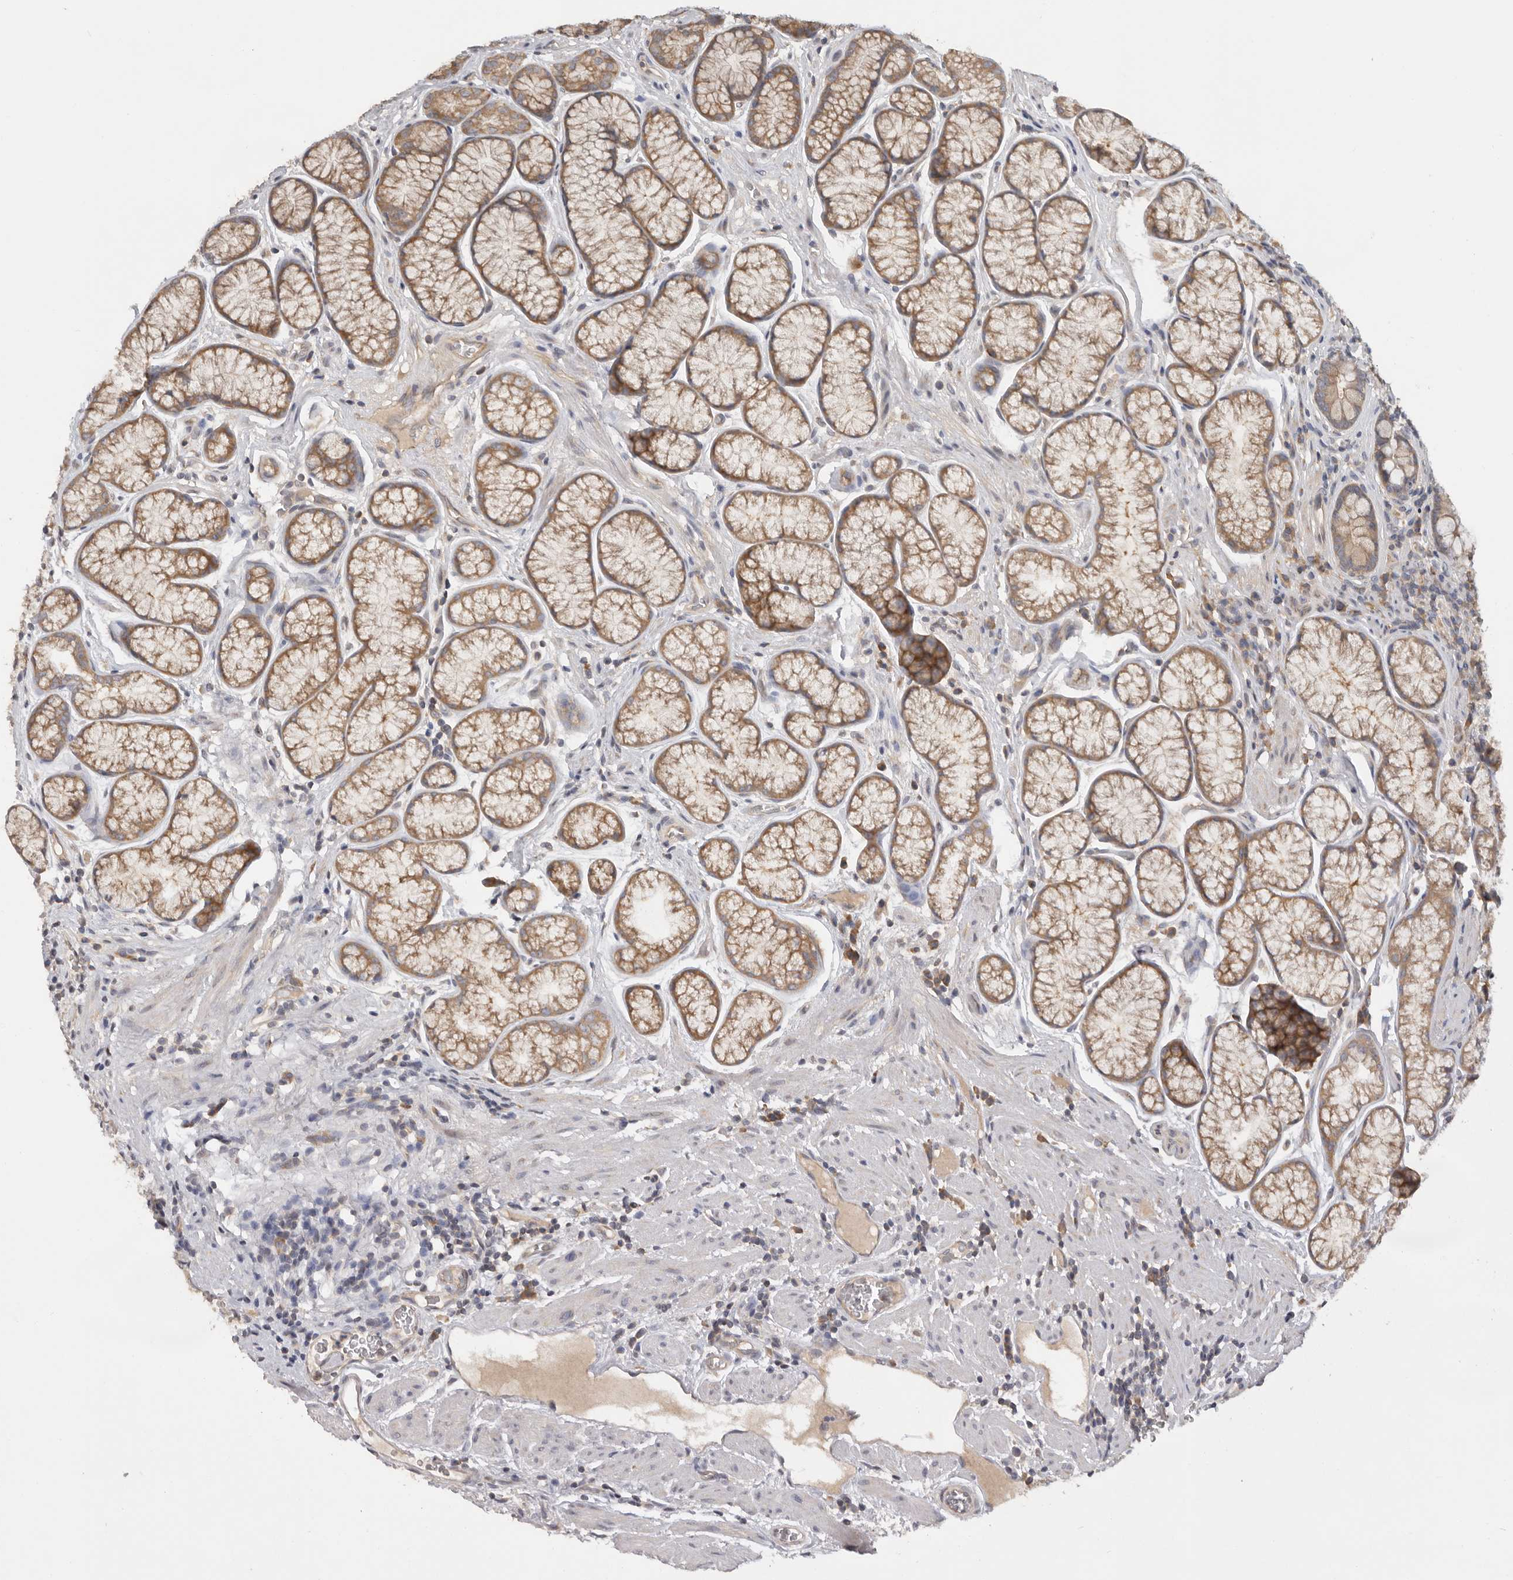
{"staining": {"intensity": "moderate", "quantity": ">75%", "location": "cytoplasmic/membranous"}, "tissue": "stomach", "cell_type": "Glandular cells", "image_type": "normal", "snomed": [{"axis": "morphology", "description": "Normal tissue, NOS"}, {"axis": "topography", "description": "Stomach"}], "caption": "Immunohistochemical staining of benign human stomach exhibits moderate cytoplasmic/membranous protein expression in about >75% of glandular cells.", "gene": "PPP1R42", "patient": {"sex": "male", "age": 42}}